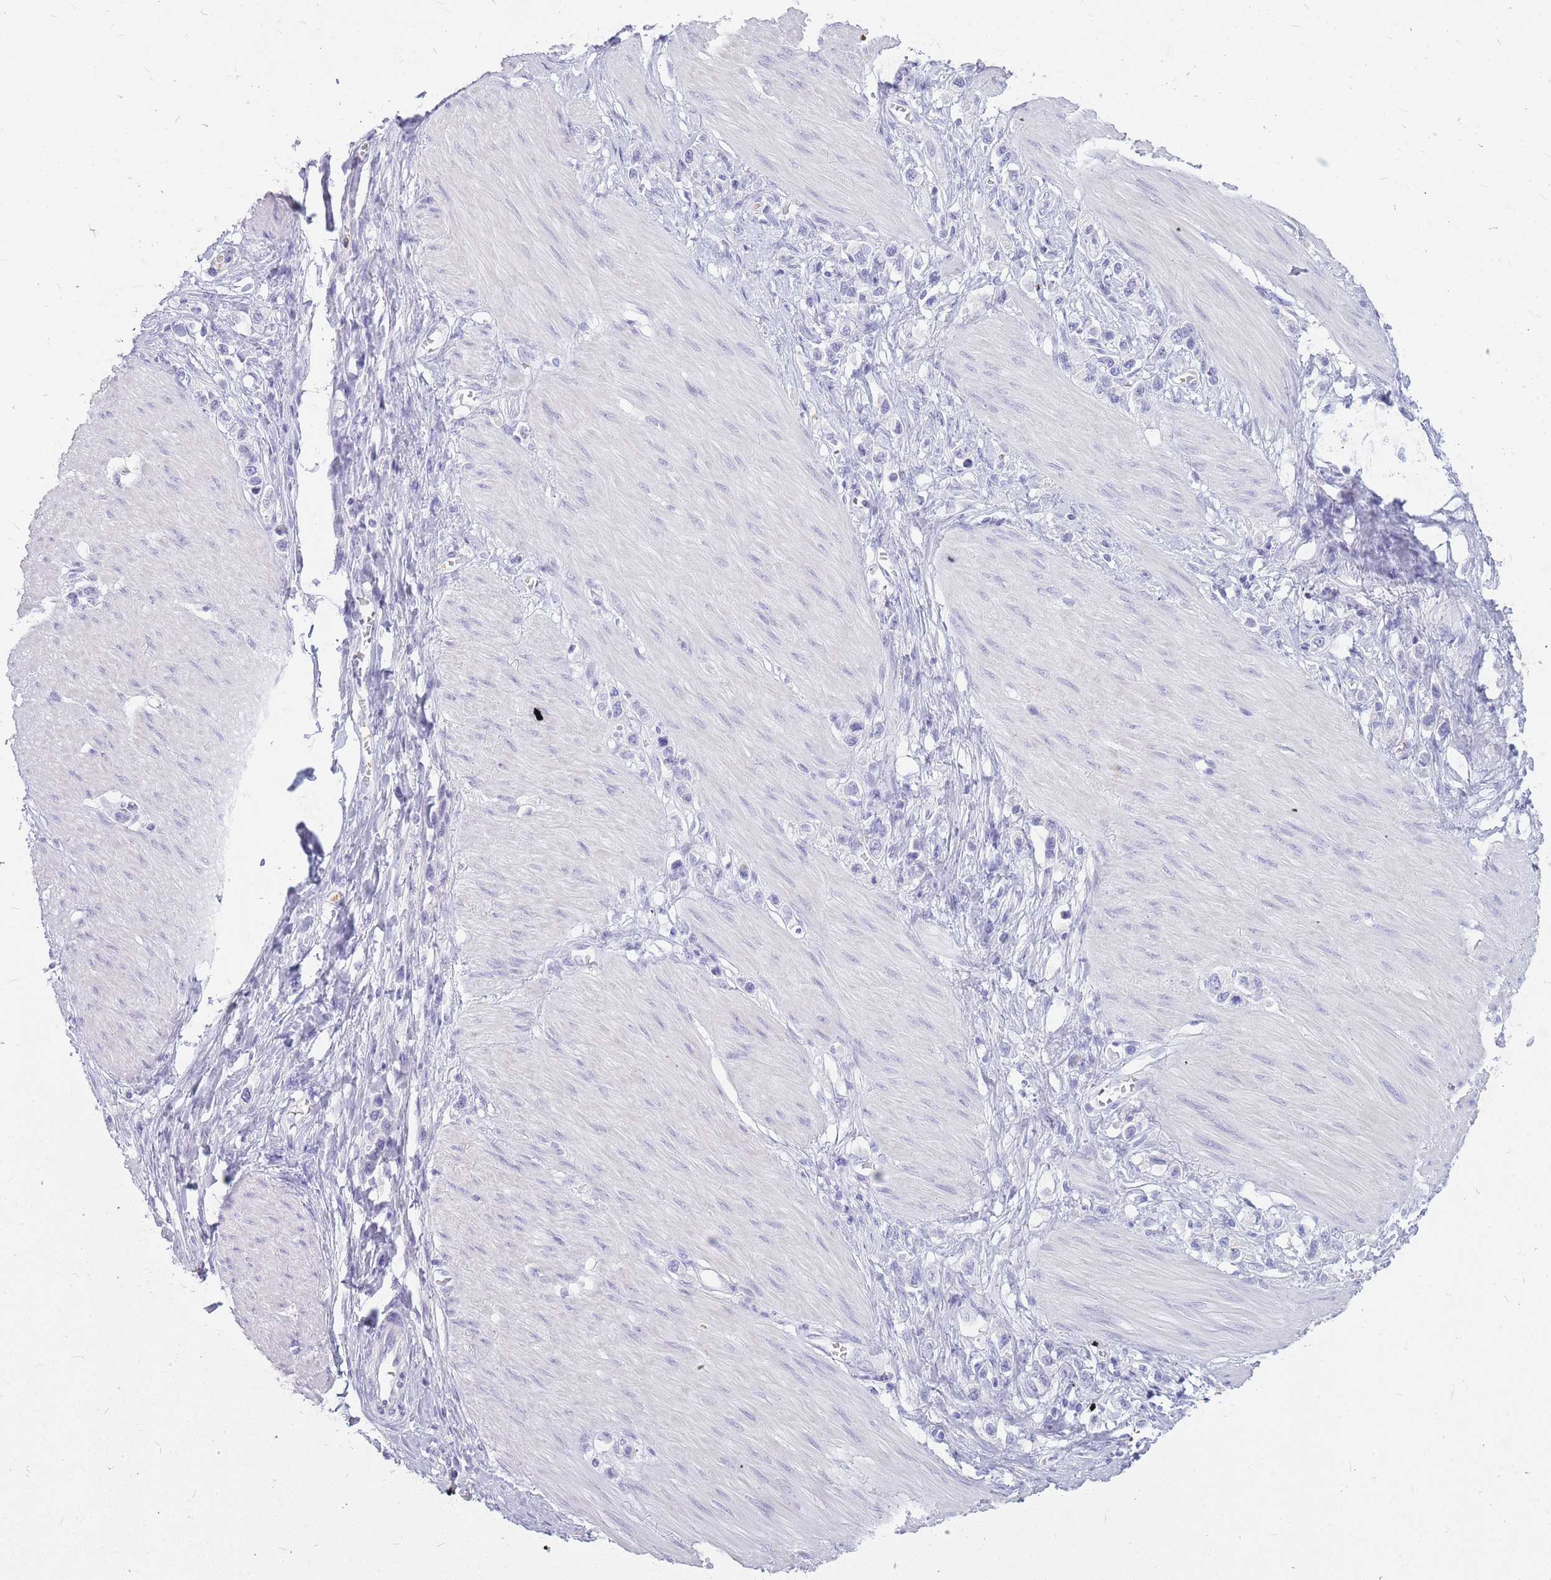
{"staining": {"intensity": "negative", "quantity": "none", "location": "none"}, "tissue": "stomach cancer", "cell_type": "Tumor cells", "image_type": "cancer", "snomed": [{"axis": "morphology", "description": "Adenocarcinoma, NOS"}, {"axis": "topography", "description": "Stomach"}], "caption": "IHC photomicrograph of neoplastic tissue: adenocarcinoma (stomach) stained with DAB (3,3'-diaminobenzidine) demonstrates no significant protein staining in tumor cells.", "gene": "INS", "patient": {"sex": "female", "age": 65}}